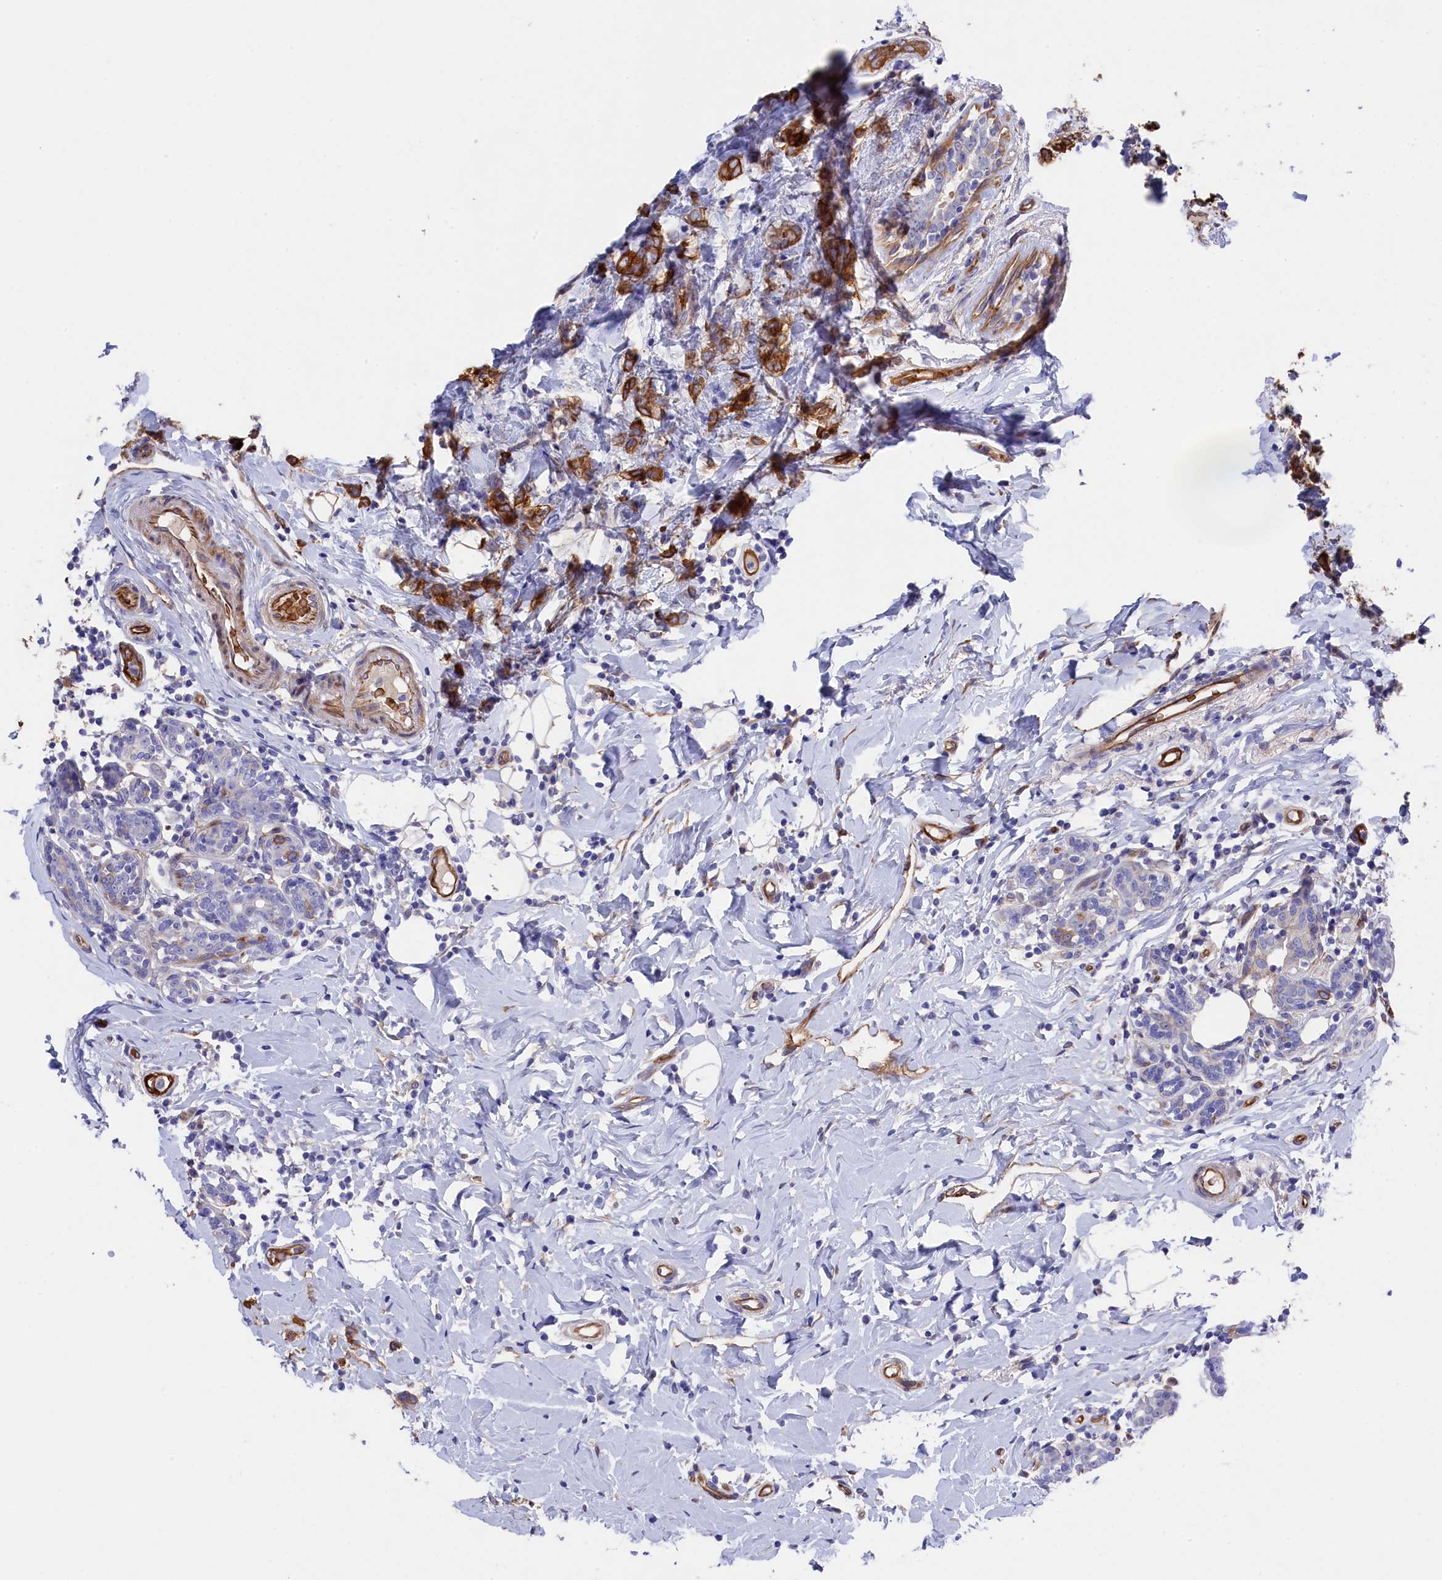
{"staining": {"intensity": "strong", "quantity": ">75%", "location": "cytoplasmic/membranous"}, "tissue": "breast cancer", "cell_type": "Tumor cells", "image_type": "cancer", "snomed": [{"axis": "morphology", "description": "Normal tissue, NOS"}, {"axis": "morphology", "description": "Lobular carcinoma"}, {"axis": "topography", "description": "Breast"}], "caption": "Protein staining demonstrates strong cytoplasmic/membranous expression in approximately >75% of tumor cells in breast cancer (lobular carcinoma).", "gene": "LHFPL4", "patient": {"sex": "female", "age": 47}}